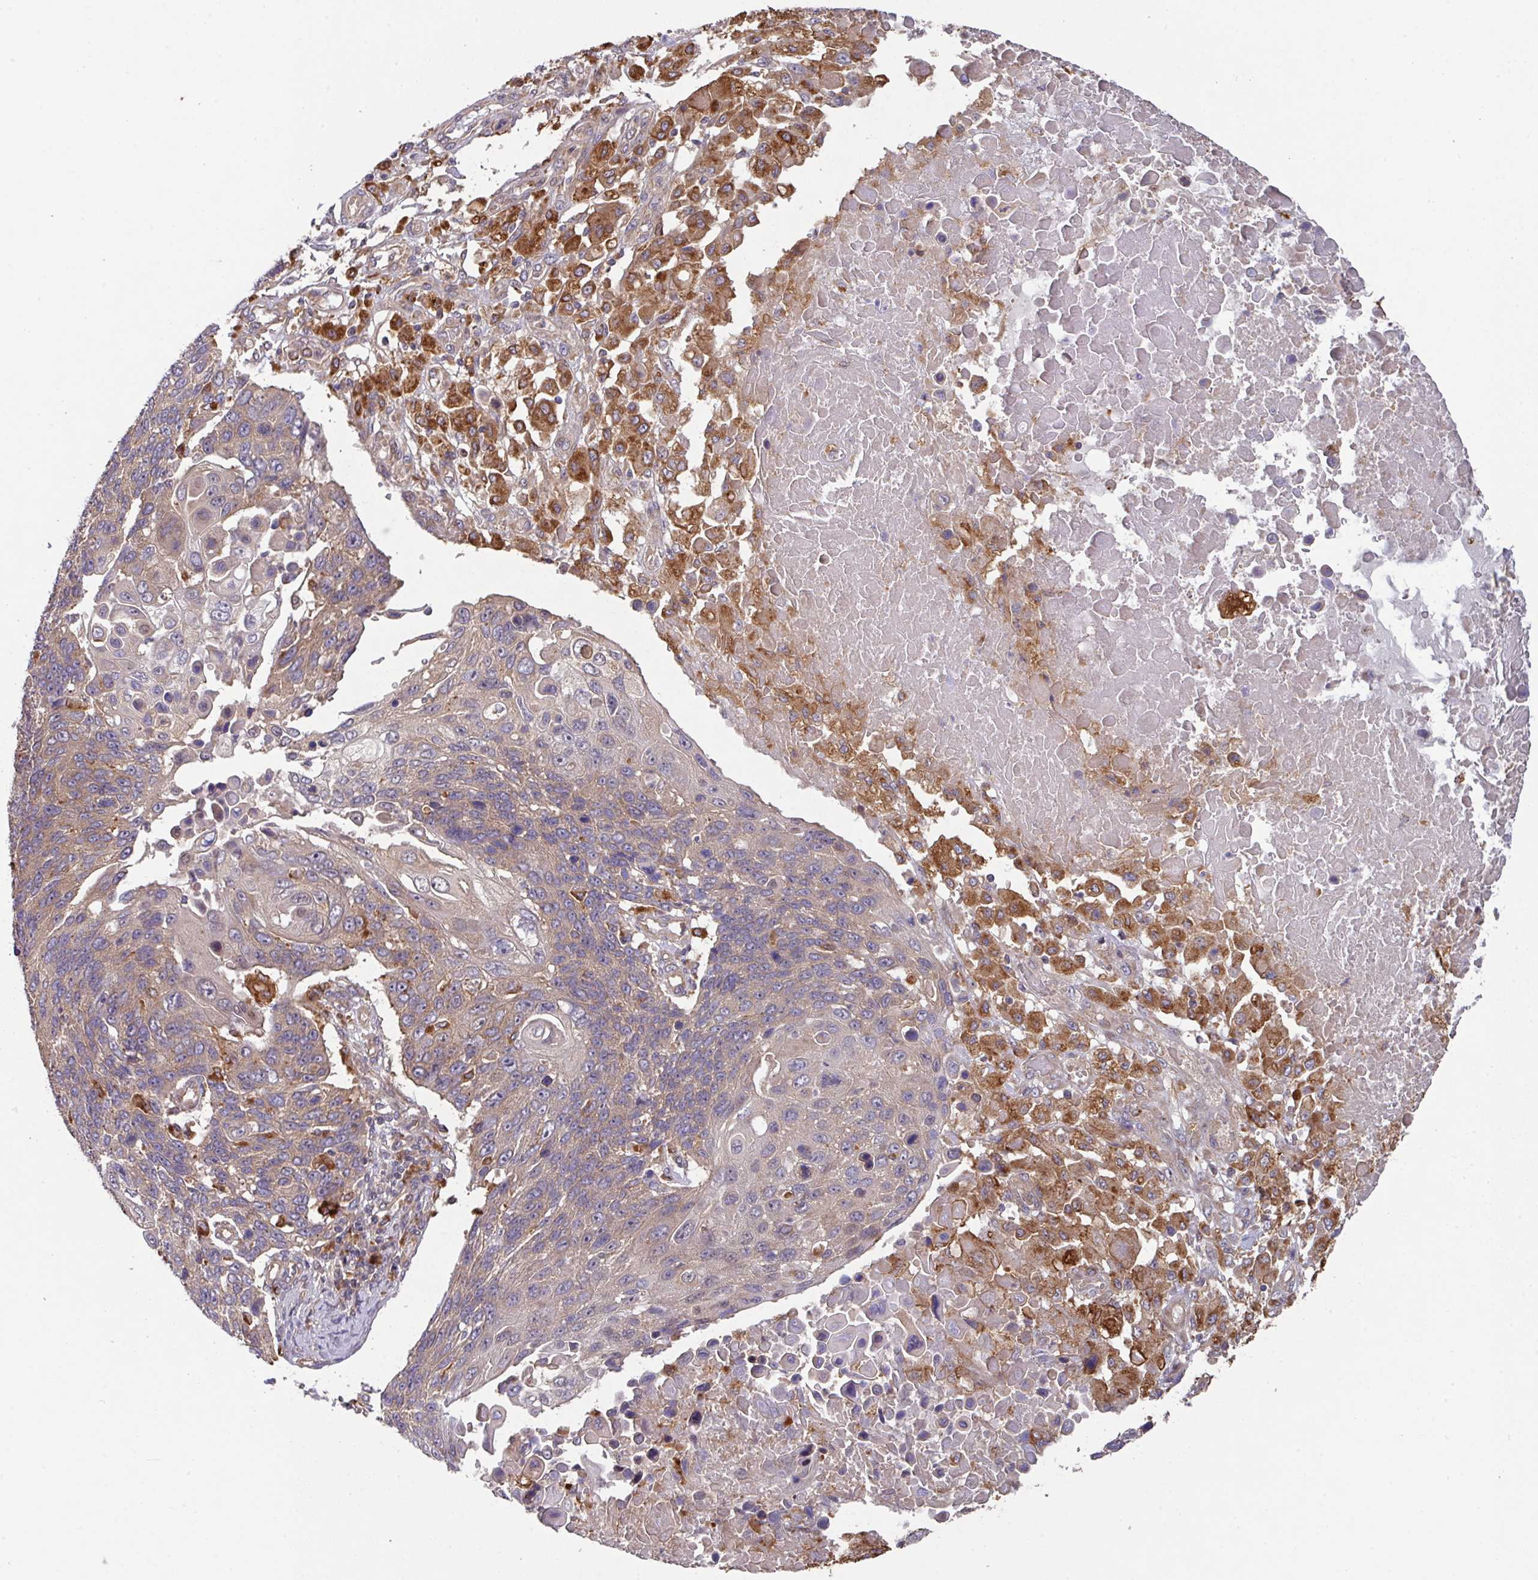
{"staining": {"intensity": "weak", "quantity": ">75%", "location": "cytoplasmic/membranous"}, "tissue": "lung cancer", "cell_type": "Tumor cells", "image_type": "cancer", "snomed": [{"axis": "morphology", "description": "Squamous cell carcinoma, NOS"}, {"axis": "topography", "description": "Lung"}], "caption": "Immunohistochemical staining of human squamous cell carcinoma (lung) shows low levels of weak cytoplasmic/membranous protein expression in approximately >75% of tumor cells.", "gene": "TRIM14", "patient": {"sex": "male", "age": 66}}